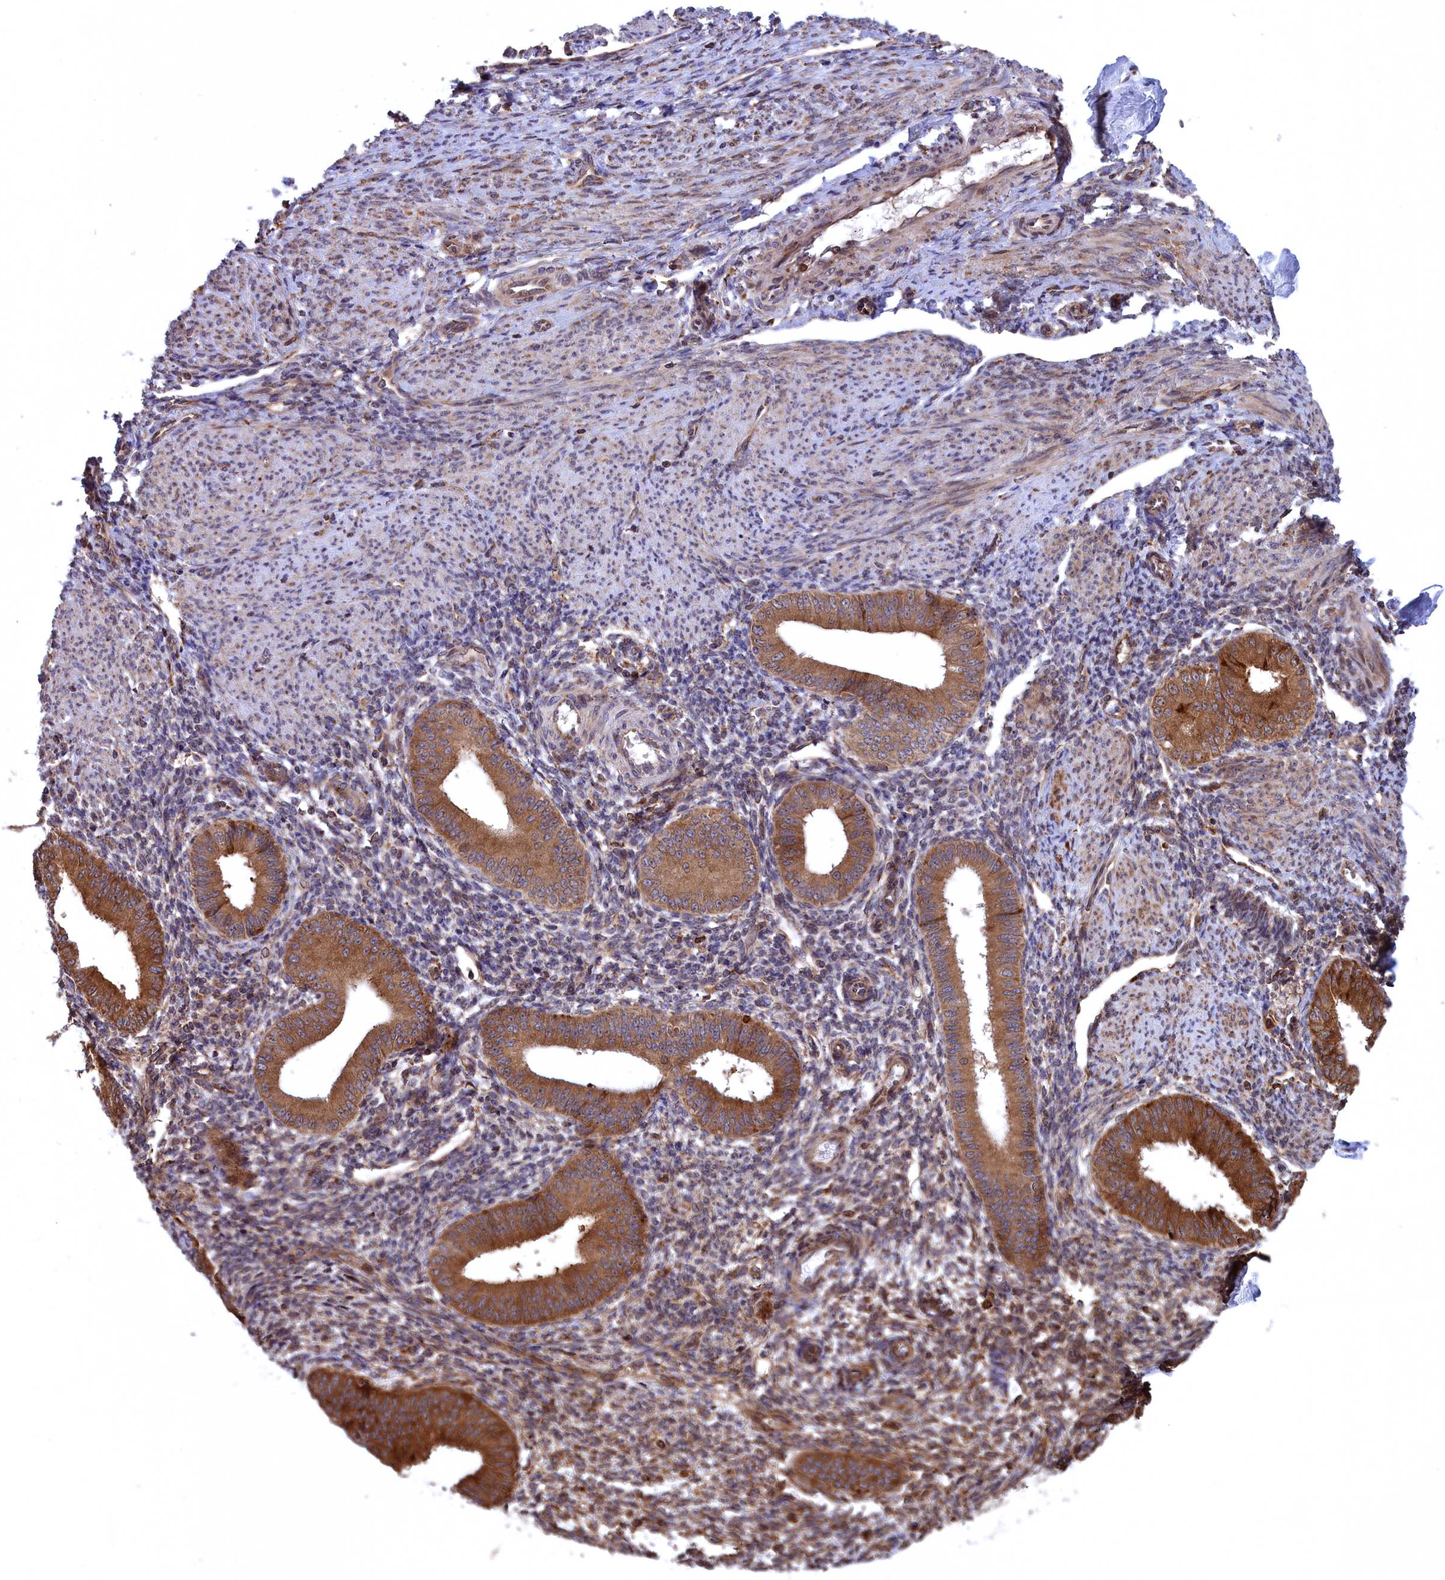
{"staining": {"intensity": "moderate", "quantity": "25%-75%", "location": "cytoplasmic/membranous"}, "tissue": "endometrium", "cell_type": "Cells in endometrial stroma", "image_type": "normal", "snomed": [{"axis": "morphology", "description": "Normal tissue, NOS"}, {"axis": "topography", "description": "Uterus"}, {"axis": "topography", "description": "Endometrium"}], "caption": "Immunohistochemistry (IHC) staining of unremarkable endometrium, which displays medium levels of moderate cytoplasmic/membranous expression in about 25%-75% of cells in endometrial stroma indicating moderate cytoplasmic/membranous protein staining. The staining was performed using DAB (brown) for protein detection and nuclei were counterstained in hematoxylin (blue).", "gene": "PLA2G4C", "patient": {"sex": "female", "age": 48}}